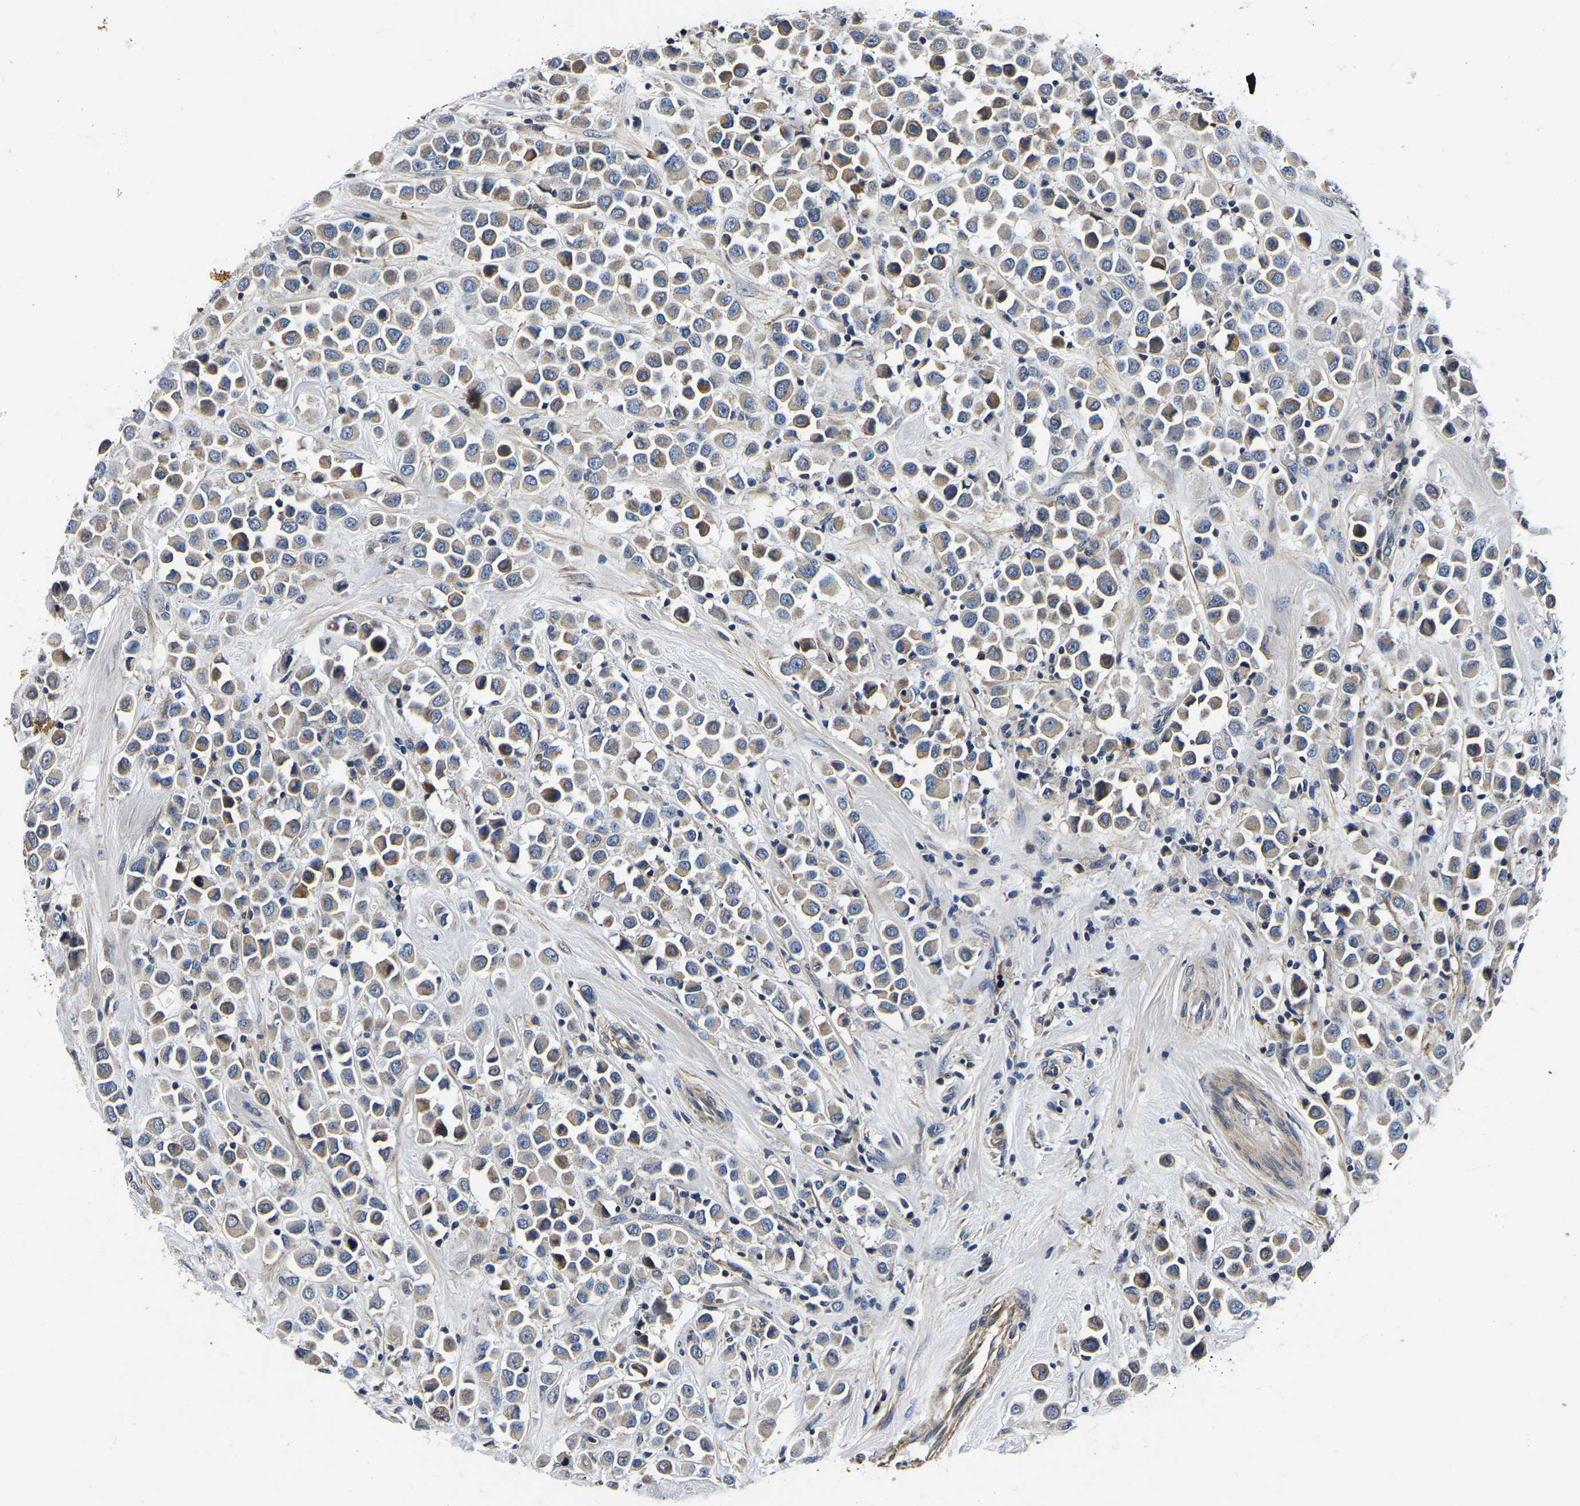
{"staining": {"intensity": "weak", "quantity": ">75%", "location": "cytoplasmic/membranous"}, "tissue": "breast cancer", "cell_type": "Tumor cells", "image_type": "cancer", "snomed": [{"axis": "morphology", "description": "Duct carcinoma"}, {"axis": "topography", "description": "Breast"}], "caption": "Immunohistochemistry of breast cancer exhibits low levels of weak cytoplasmic/membranous expression in about >75% of tumor cells. (DAB IHC with brightfield microscopy, high magnification).", "gene": "KCTD17", "patient": {"sex": "female", "age": 61}}